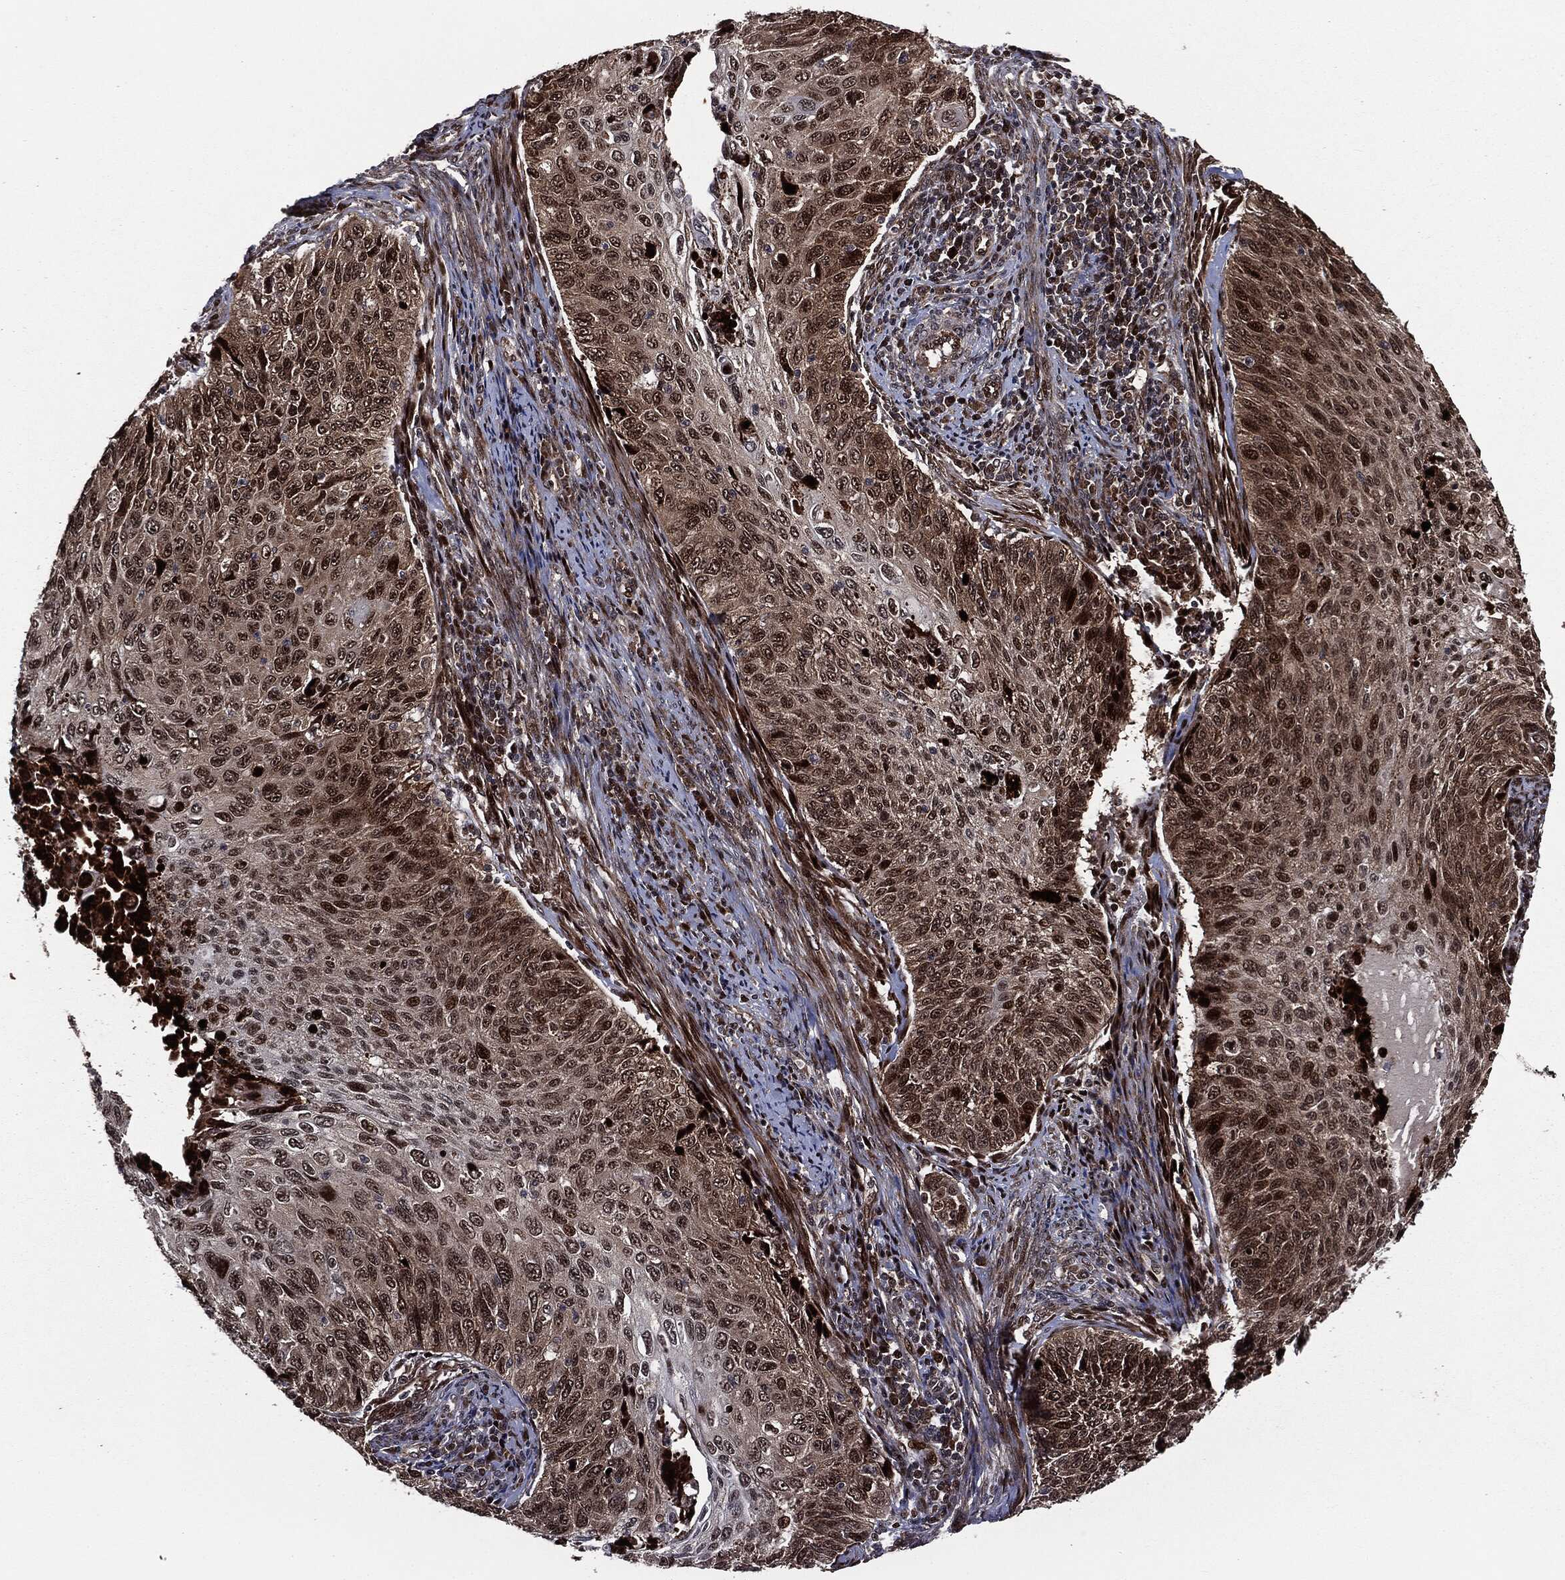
{"staining": {"intensity": "strong", "quantity": "<25%", "location": "nuclear"}, "tissue": "cervical cancer", "cell_type": "Tumor cells", "image_type": "cancer", "snomed": [{"axis": "morphology", "description": "Squamous cell carcinoma, NOS"}, {"axis": "topography", "description": "Cervix"}], "caption": "A brown stain highlights strong nuclear expression of a protein in cervical cancer (squamous cell carcinoma) tumor cells. (DAB (3,3'-diaminobenzidine) = brown stain, brightfield microscopy at high magnification).", "gene": "SMAD4", "patient": {"sex": "female", "age": 70}}